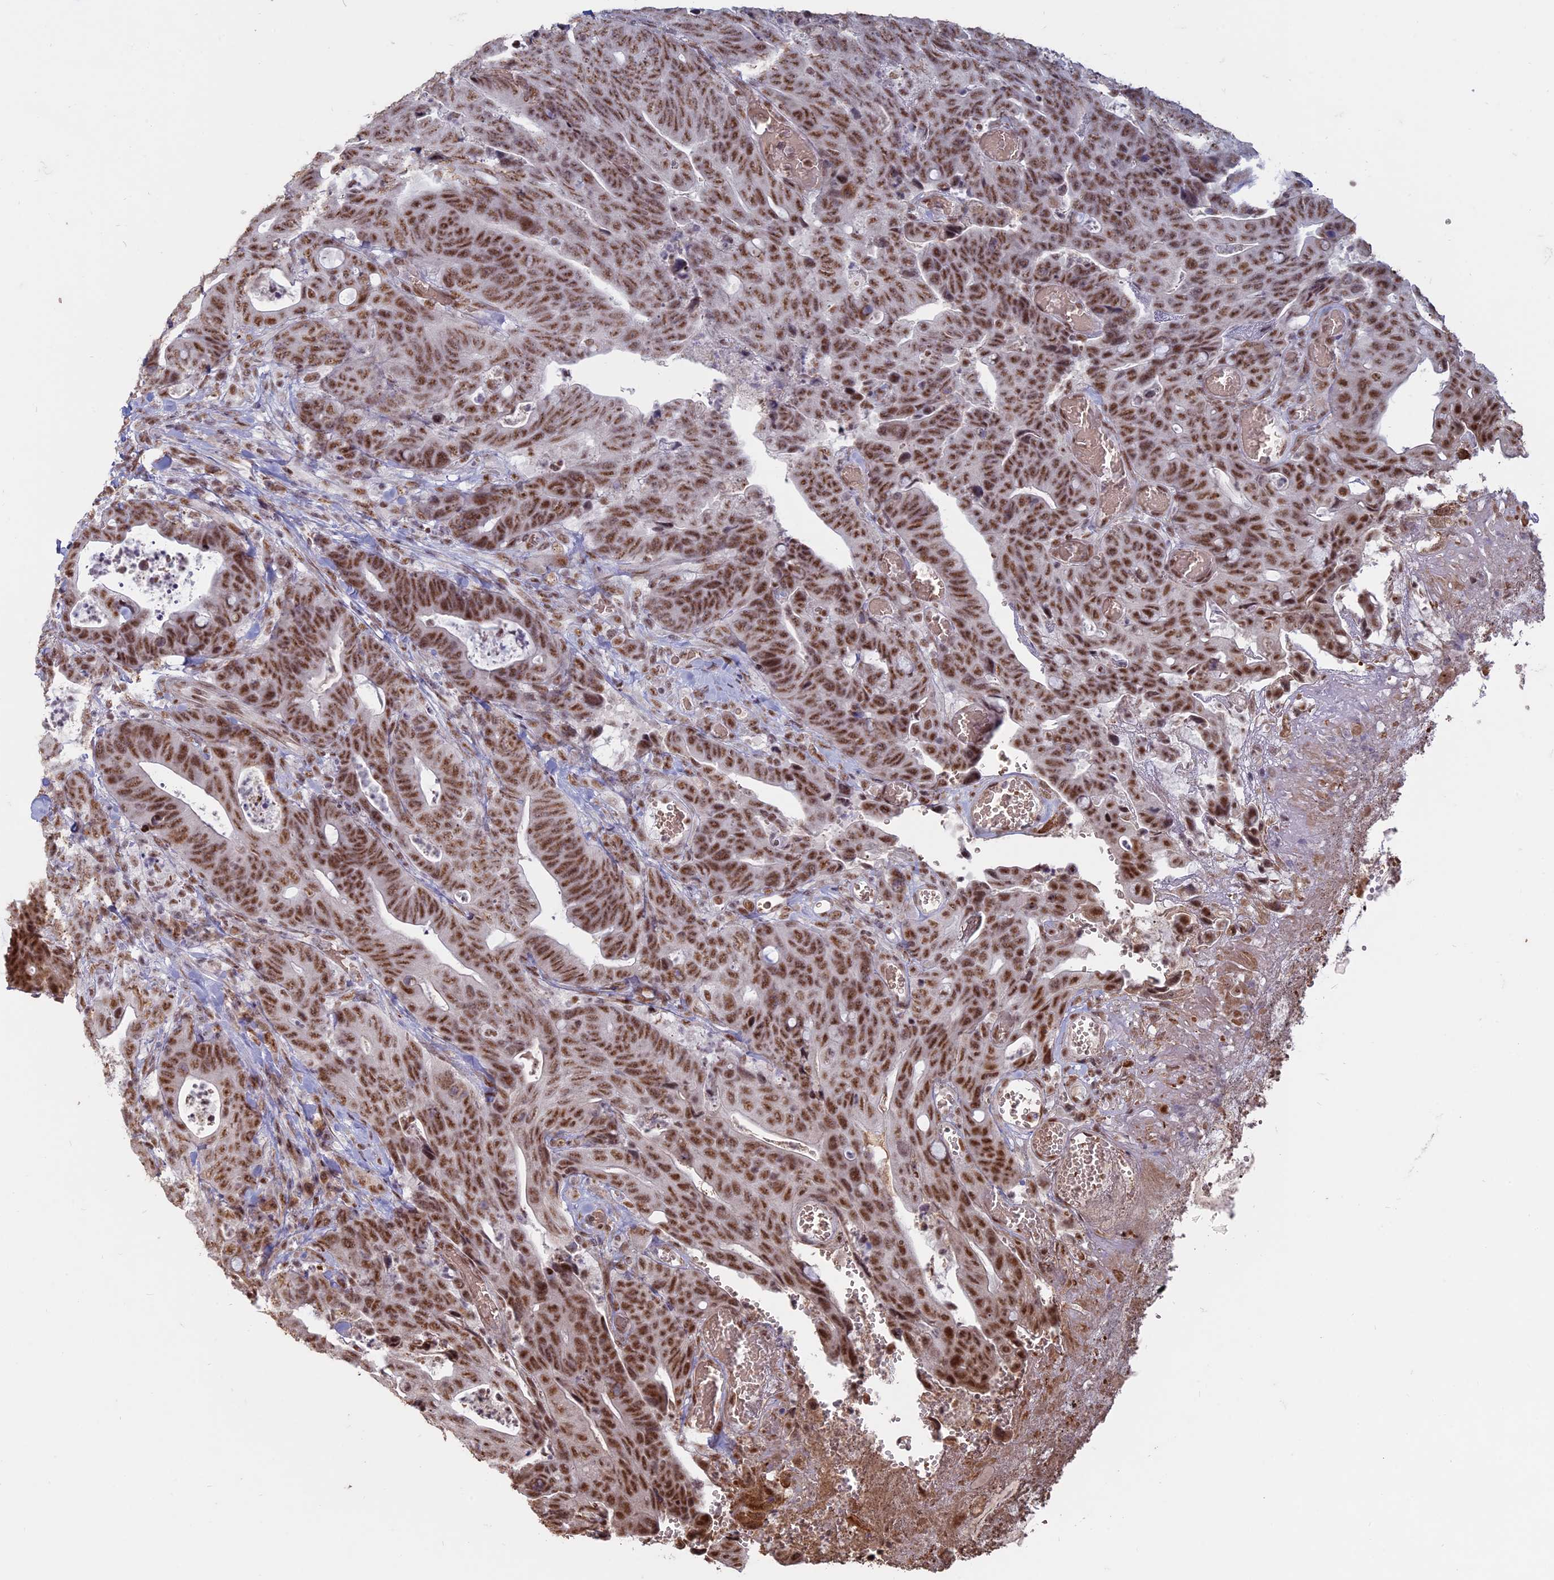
{"staining": {"intensity": "moderate", "quantity": ">75%", "location": "nuclear"}, "tissue": "colorectal cancer", "cell_type": "Tumor cells", "image_type": "cancer", "snomed": [{"axis": "morphology", "description": "Adenocarcinoma, NOS"}, {"axis": "topography", "description": "Colon"}], "caption": "About >75% of tumor cells in colorectal cancer (adenocarcinoma) show moderate nuclear protein positivity as visualized by brown immunohistochemical staining.", "gene": "MFAP1", "patient": {"sex": "female", "age": 82}}